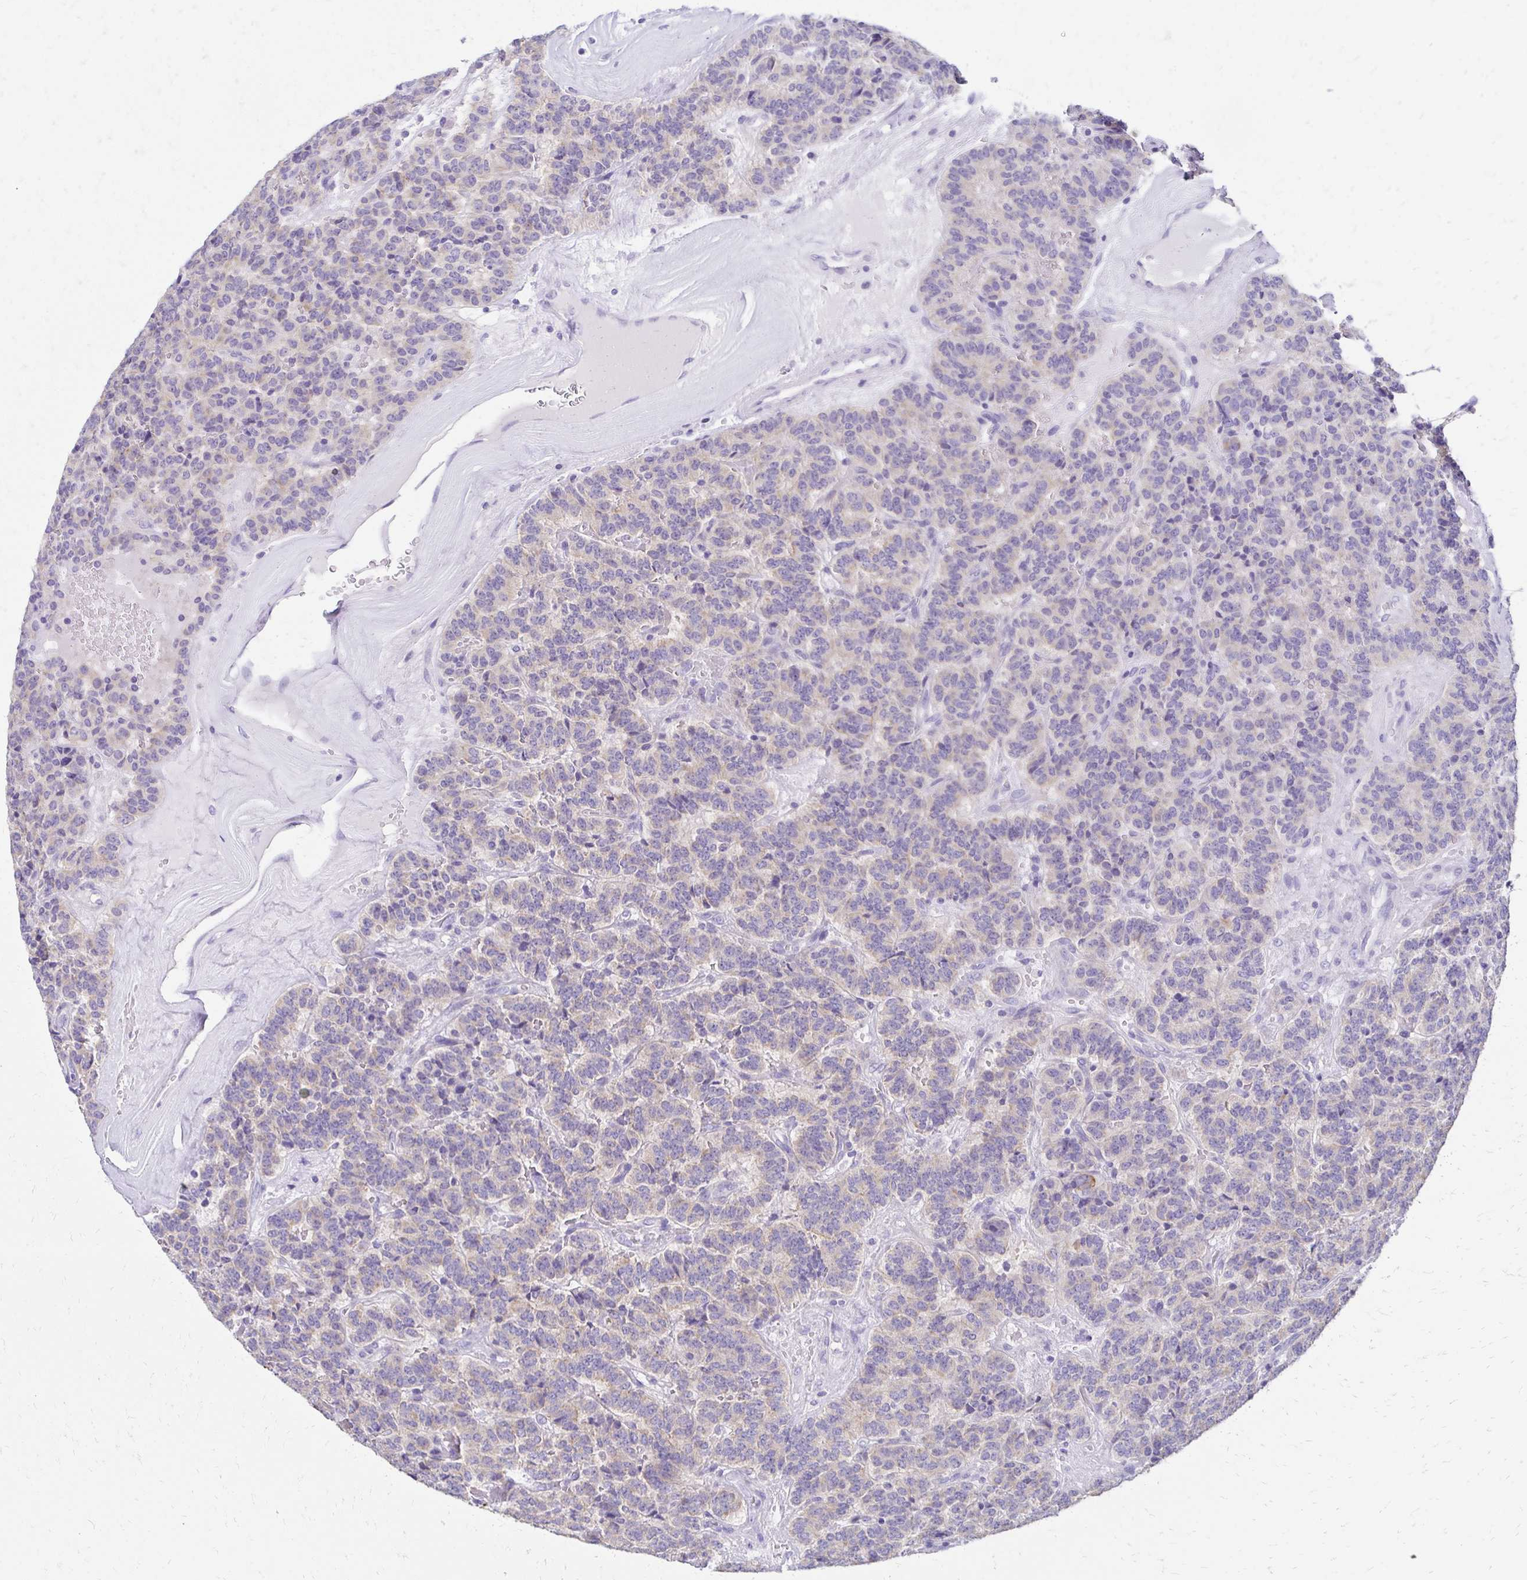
{"staining": {"intensity": "negative", "quantity": "none", "location": "none"}, "tissue": "carcinoid", "cell_type": "Tumor cells", "image_type": "cancer", "snomed": [{"axis": "morphology", "description": "Carcinoid, malignant, NOS"}, {"axis": "topography", "description": "Pancreas"}], "caption": "The micrograph exhibits no staining of tumor cells in carcinoid.", "gene": "C1QTNF2", "patient": {"sex": "male", "age": 36}}